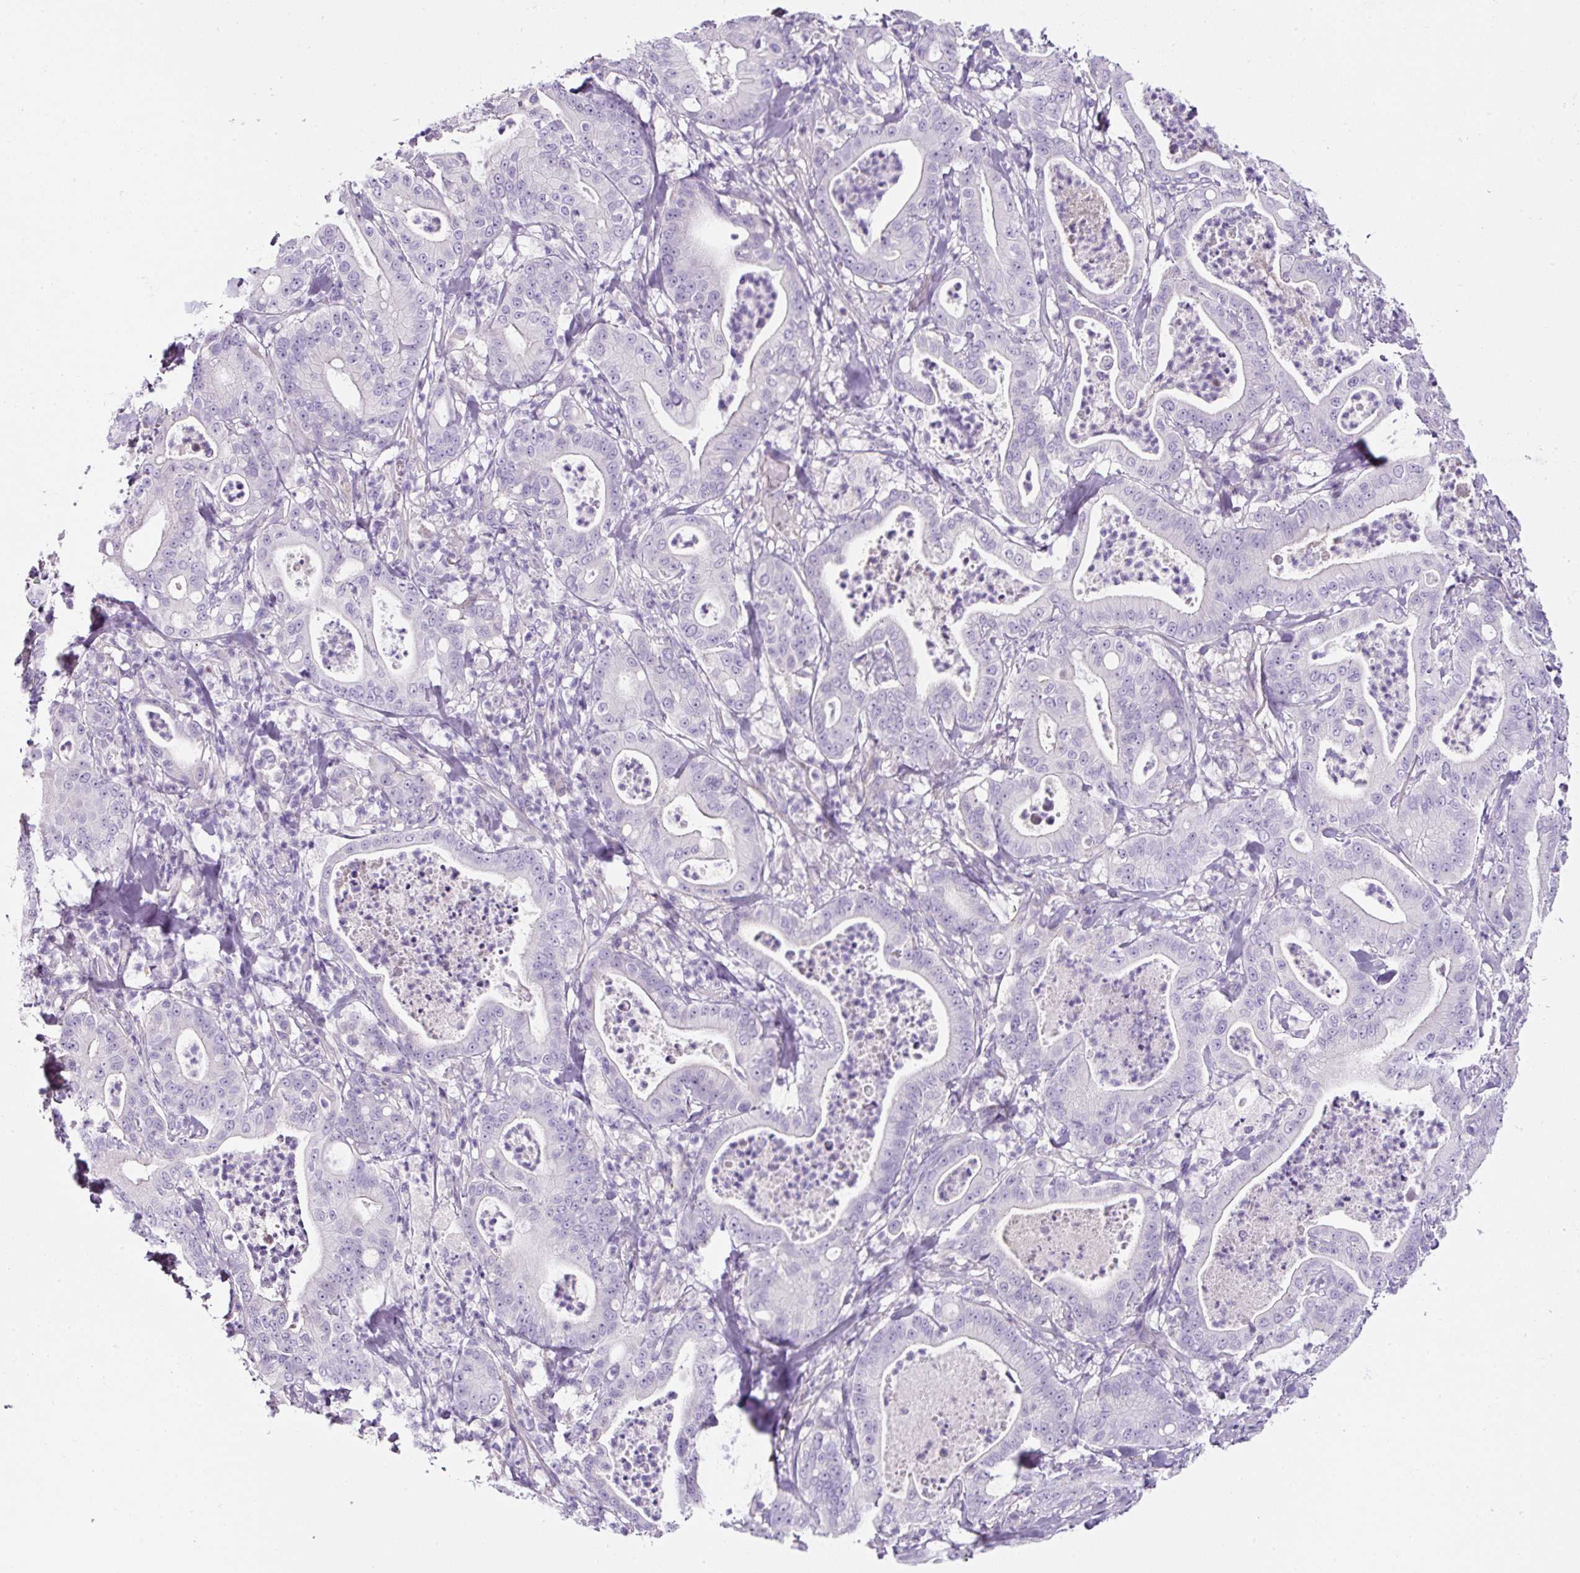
{"staining": {"intensity": "negative", "quantity": "none", "location": "none"}, "tissue": "pancreatic cancer", "cell_type": "Tumor cells", "image_type": "cancer", "snomed": [{"axis": "morphology", "description": "Adenocarcinoma, NOS"}, {"axis": "topography", "description": "Pancreas"}], "caption": "Pancreatic adenocarcinoma stained for a protein using immunohistochemistry reveals no staining tumor cells.", "gene": "OR14A2", "patient": {"sex": "male", "age": 71}}